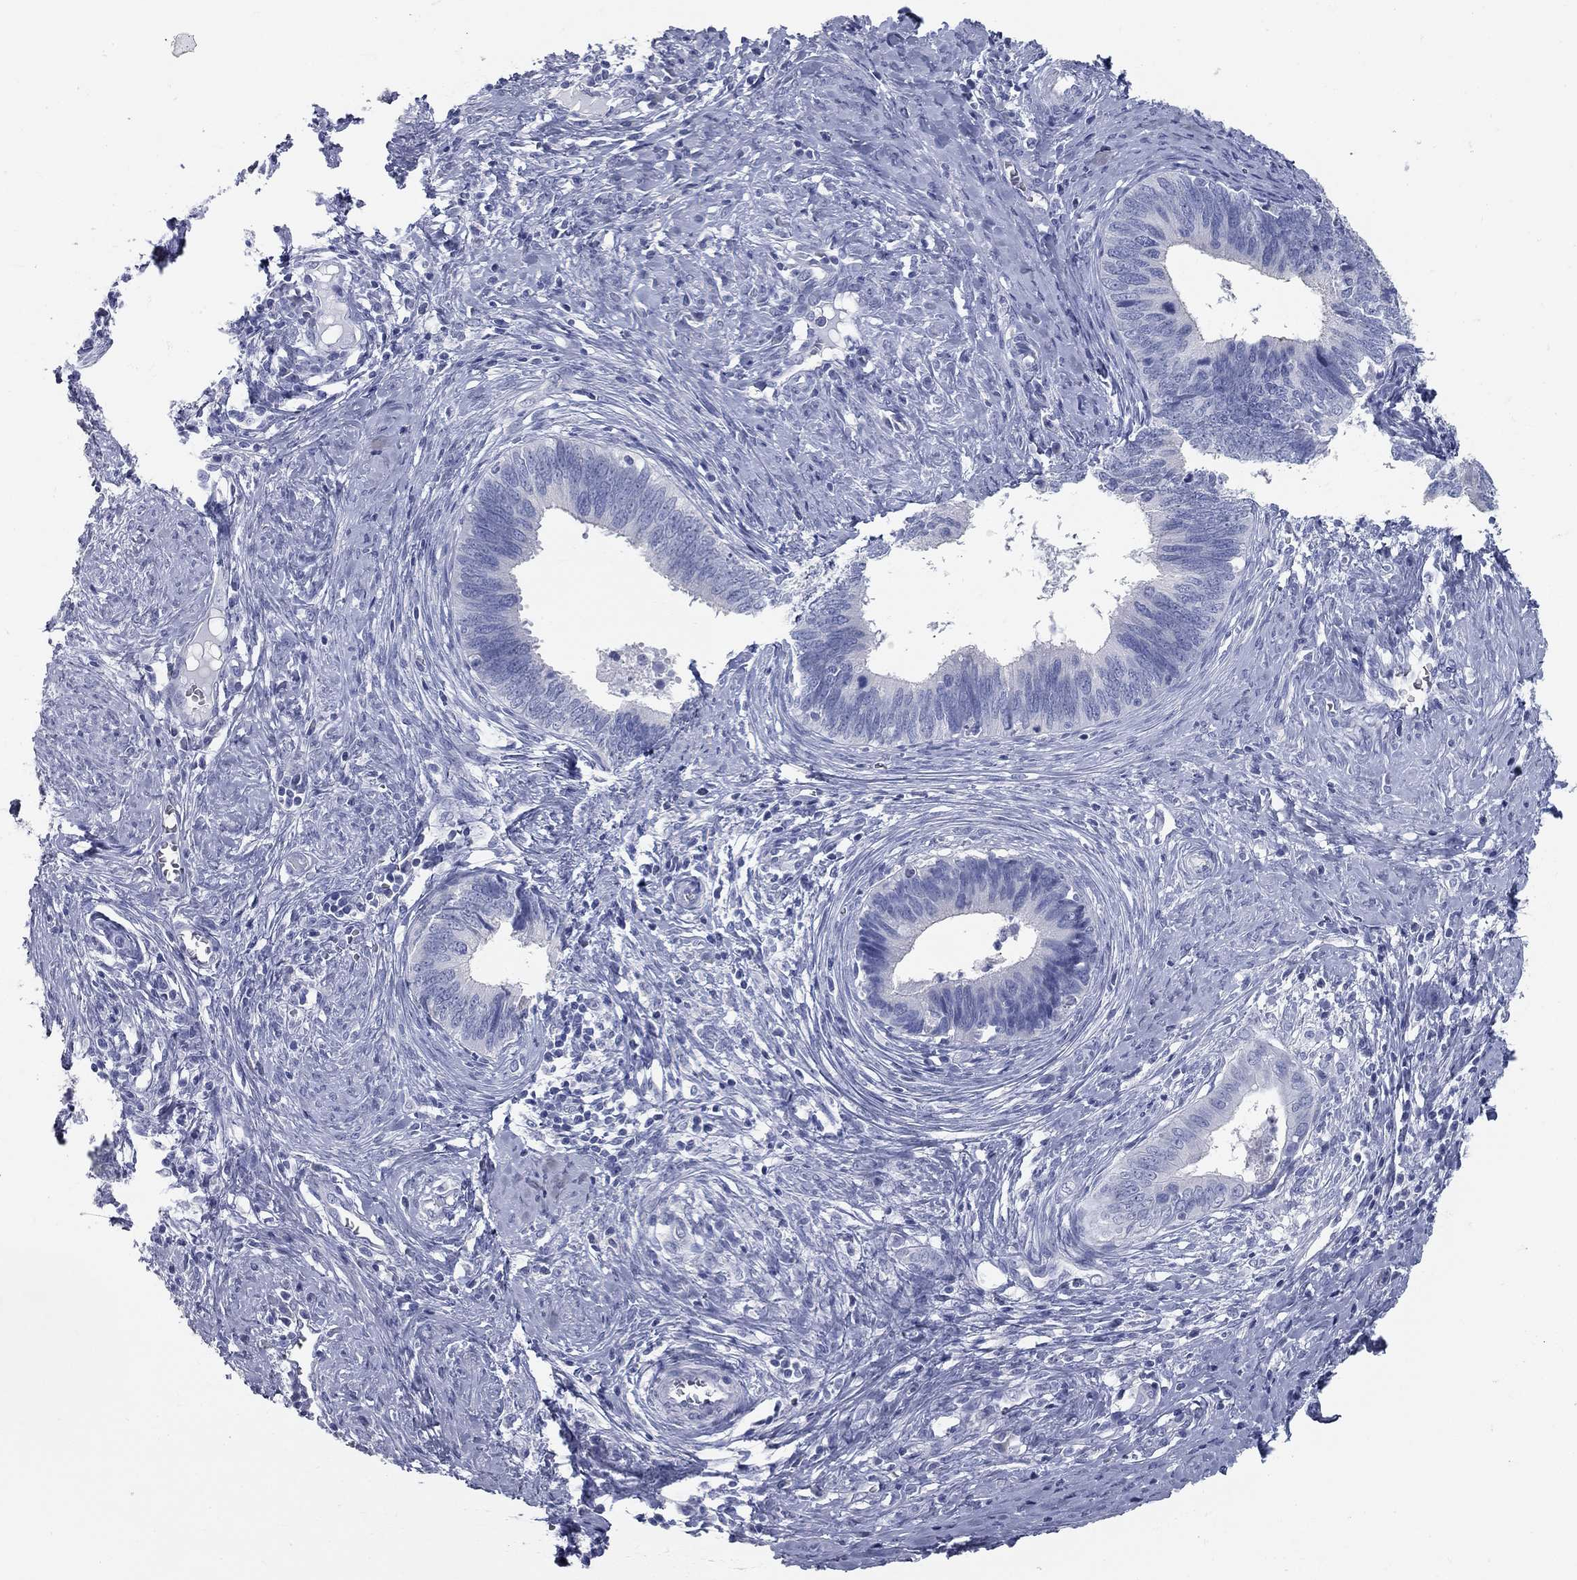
{"staining": {"intensity": "negative", "quantity": "none", "location": "none"}, "tissue": "cervical cancer", "cell_type": "Tumor cells", "image_type": "cancer", "snomed": [{"axis": "morphology", "description": "Adenocarcinoma, NOS"}, {"axis": "topography", "description": "Cervix"}], "caption": "Immunohistochemical staining of human cervical adenocarcinoma displays no significant positivity in tumor cells. (DAB IHC with hematoxylin counter stain).", "gene": "TAC1", "patient": {"sex": "female", "age": 42}}